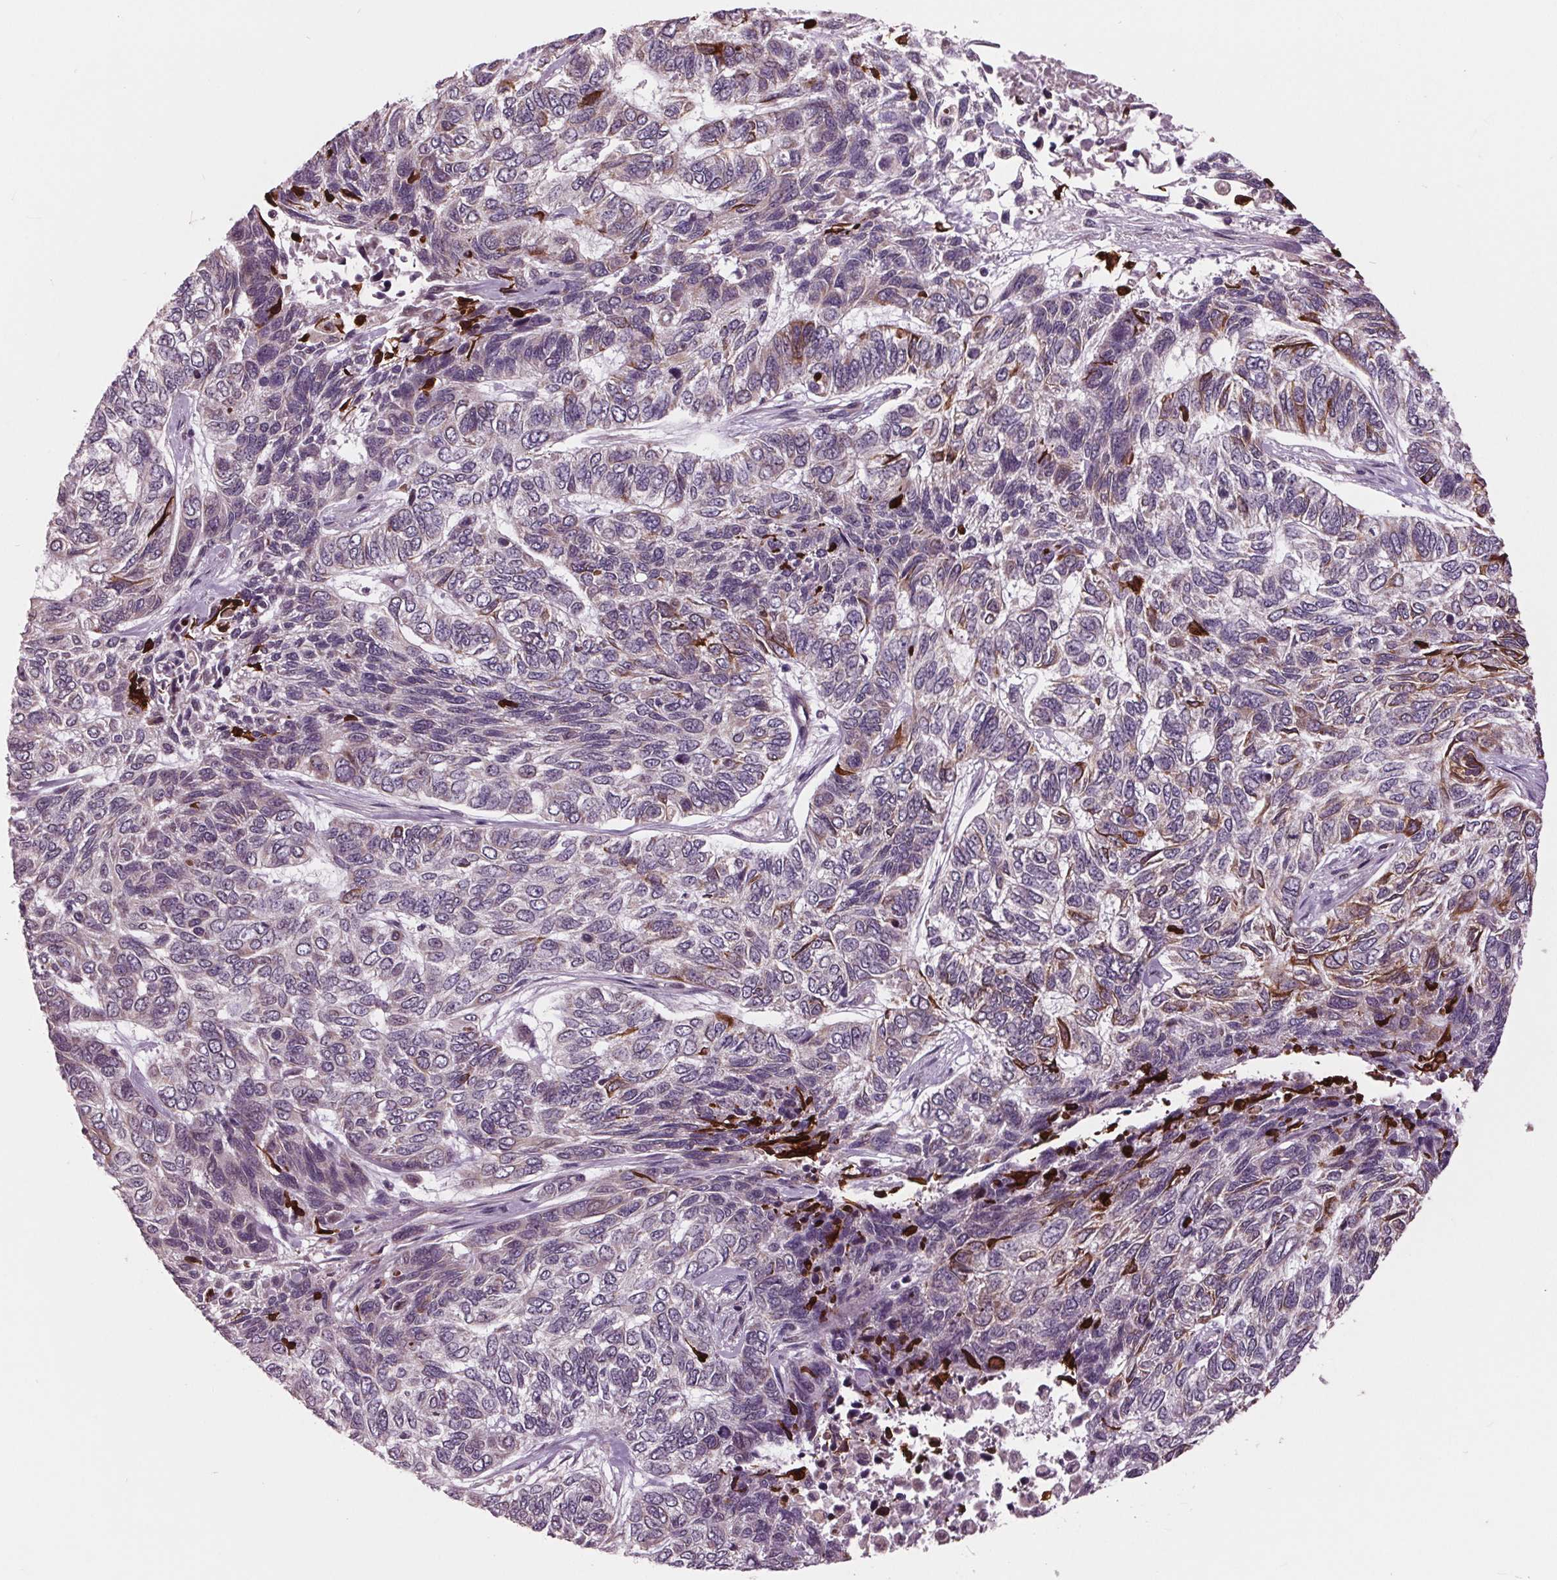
{"staining": {"intensity": "strong", "quantity": "<25%", "location": "cytoplasmic/membranous"}, "tissue": "skin cancer", "cell_type": "Tumor cells", "image_type": "cancer", "snomed": [{"axis": "morphology", "description": "Basal cell carcinoma"}, {"axis": "topography", "description": "Skin"}], "caption": "Immunohistochemical staining of skin cancer (basal cell carcinoma) exhibits medium levels of strong cytoplasmic/membranous staining in approximately <25% of tumor cells.", "gene": "MAPK8", "patient": {"sex": "female", "age": 65}}